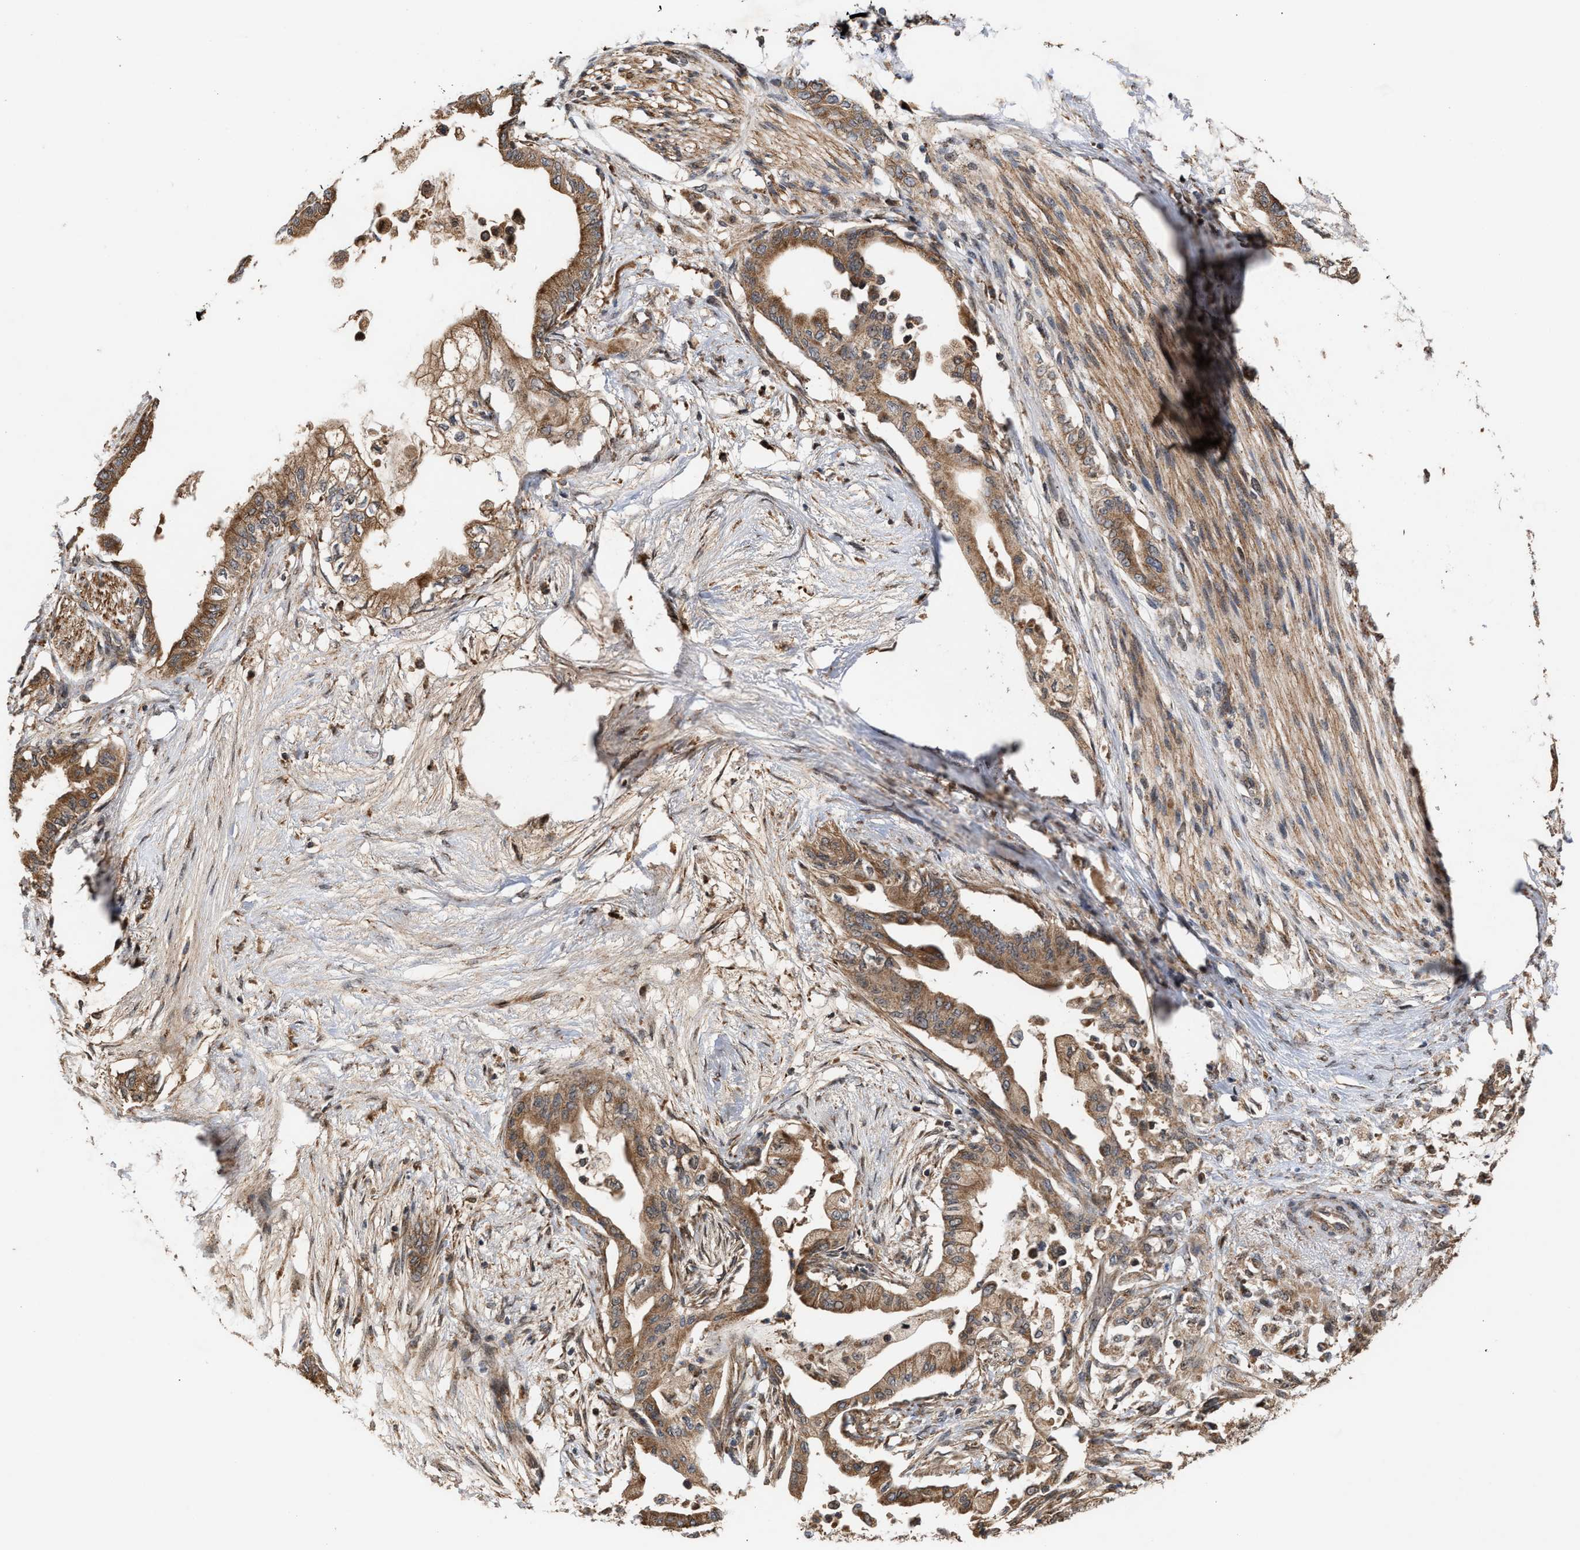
{"staining": {"intensity": "moderate", "quantity": ">75%", "location": "cytoplasmic/membranous"}, "tissue": "pancreatic cancer", "cell_type": "Tumor cells", "image_type": "cancer", "snomed": [{"axis": "morphology", "description": "Normal tissue, NOS"}, {"axis": "morphology", "description": "Adenocarcinoma, NOS"}, {"axis": "topography", "description": "Pancreas"}, {"axis": "topography", "description": "Duodenum"}], "caption": "Pancreatic adenocarcinoma stained for a protein exhibits moderate cytoplasmic/membranous positivity in tumor cells.", "gene": "EXOSC2", "patient": {"sex": "female", "age": 60}}